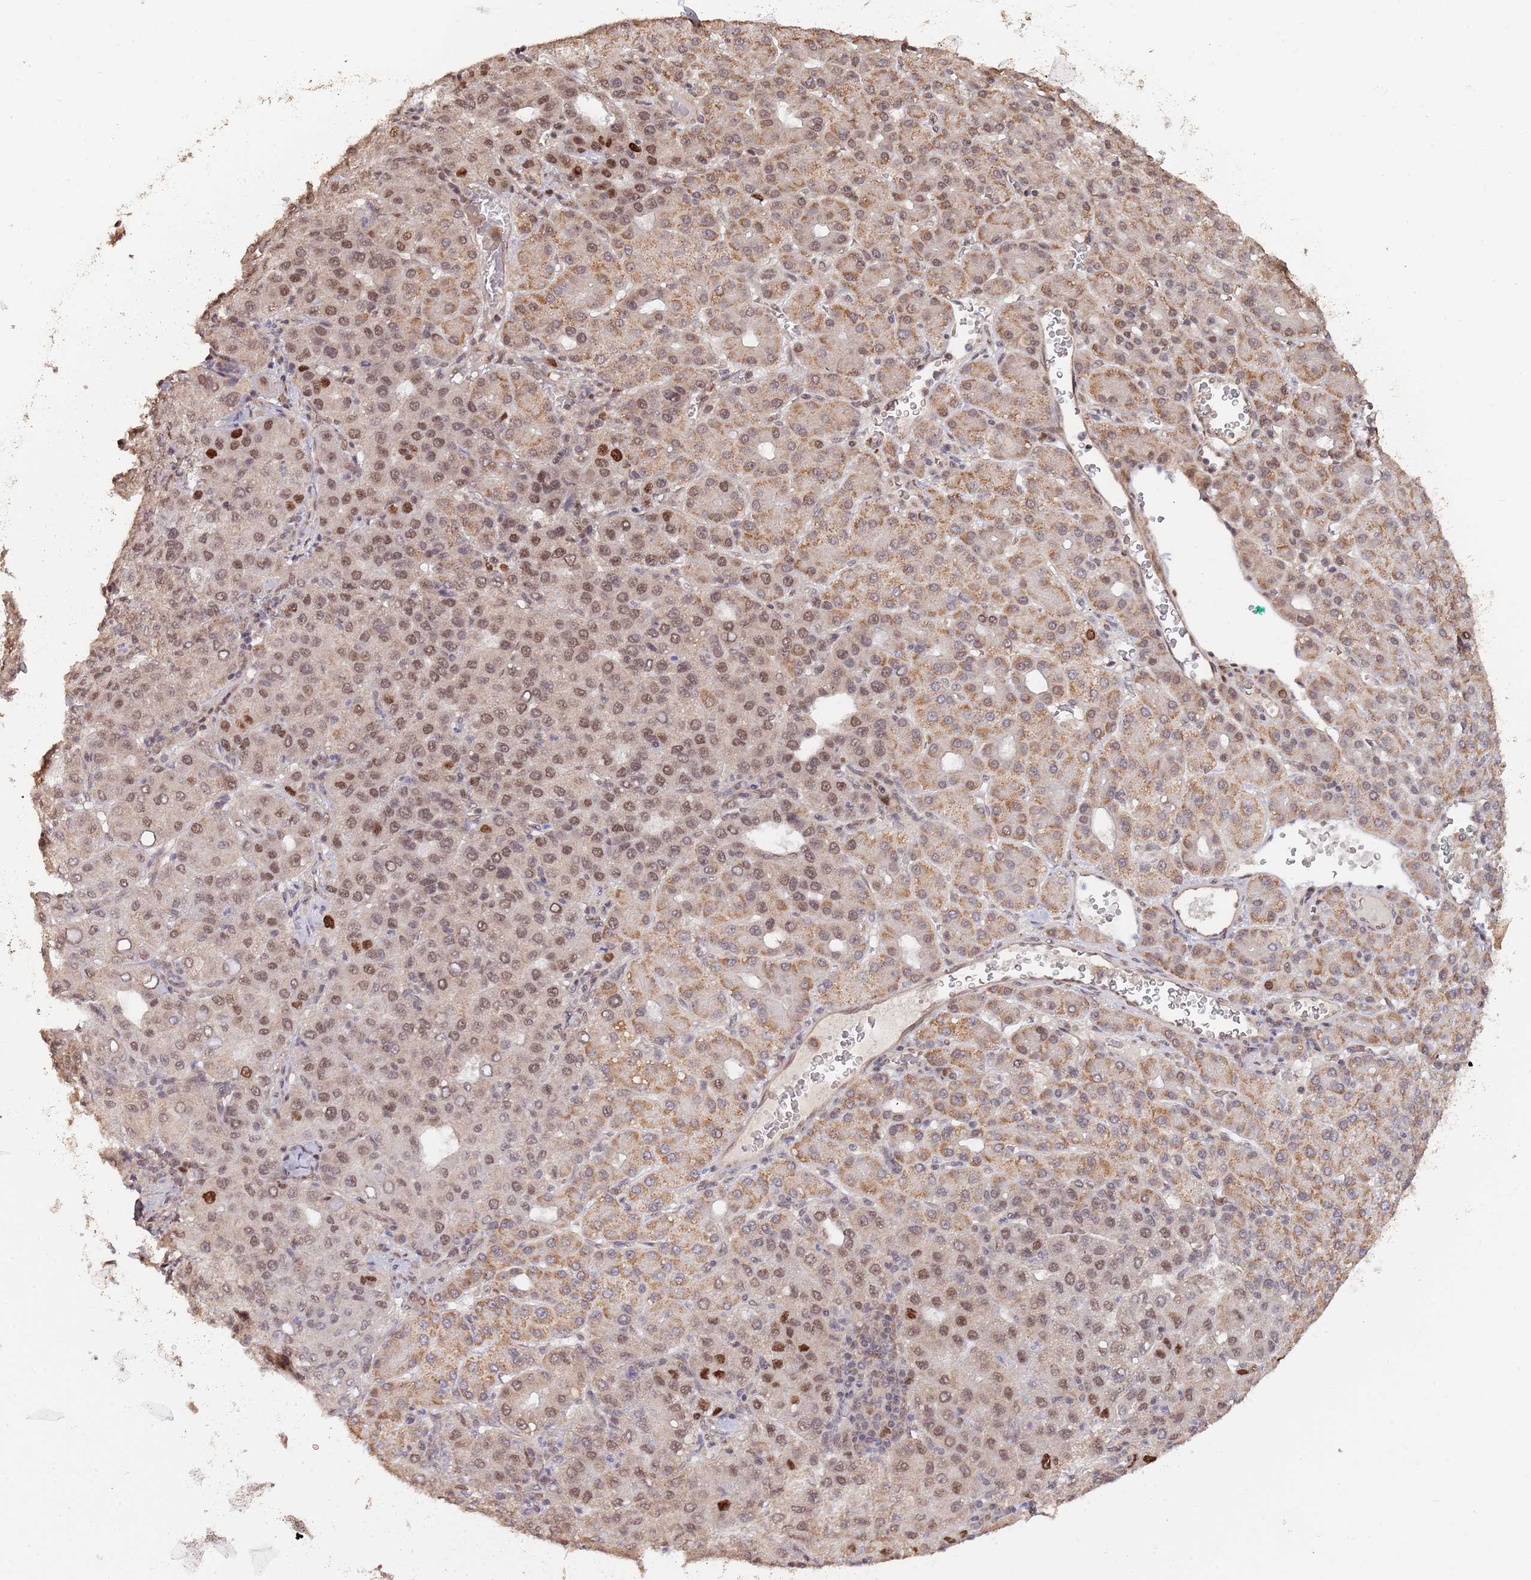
{"staining": {"intensity": "moderate", "quantity": ">75%", "location": "cytoplasmic/membranous,nuclear"}, "tissue": "liver cancer", "cell_type": "Tumor cells", "image_type": "cancer", "snomed": [{"axis": "morphology", "description": "Carcinoma, Hepatocellular, NOS"}, {"axis": "topography", "description": "Liver"}], "caption": "Liver cancer stained with a protein marker shows moderate staining in tumor cells.", "gene": "RIF1", "patient": {"sex": "male", "age": 65}}